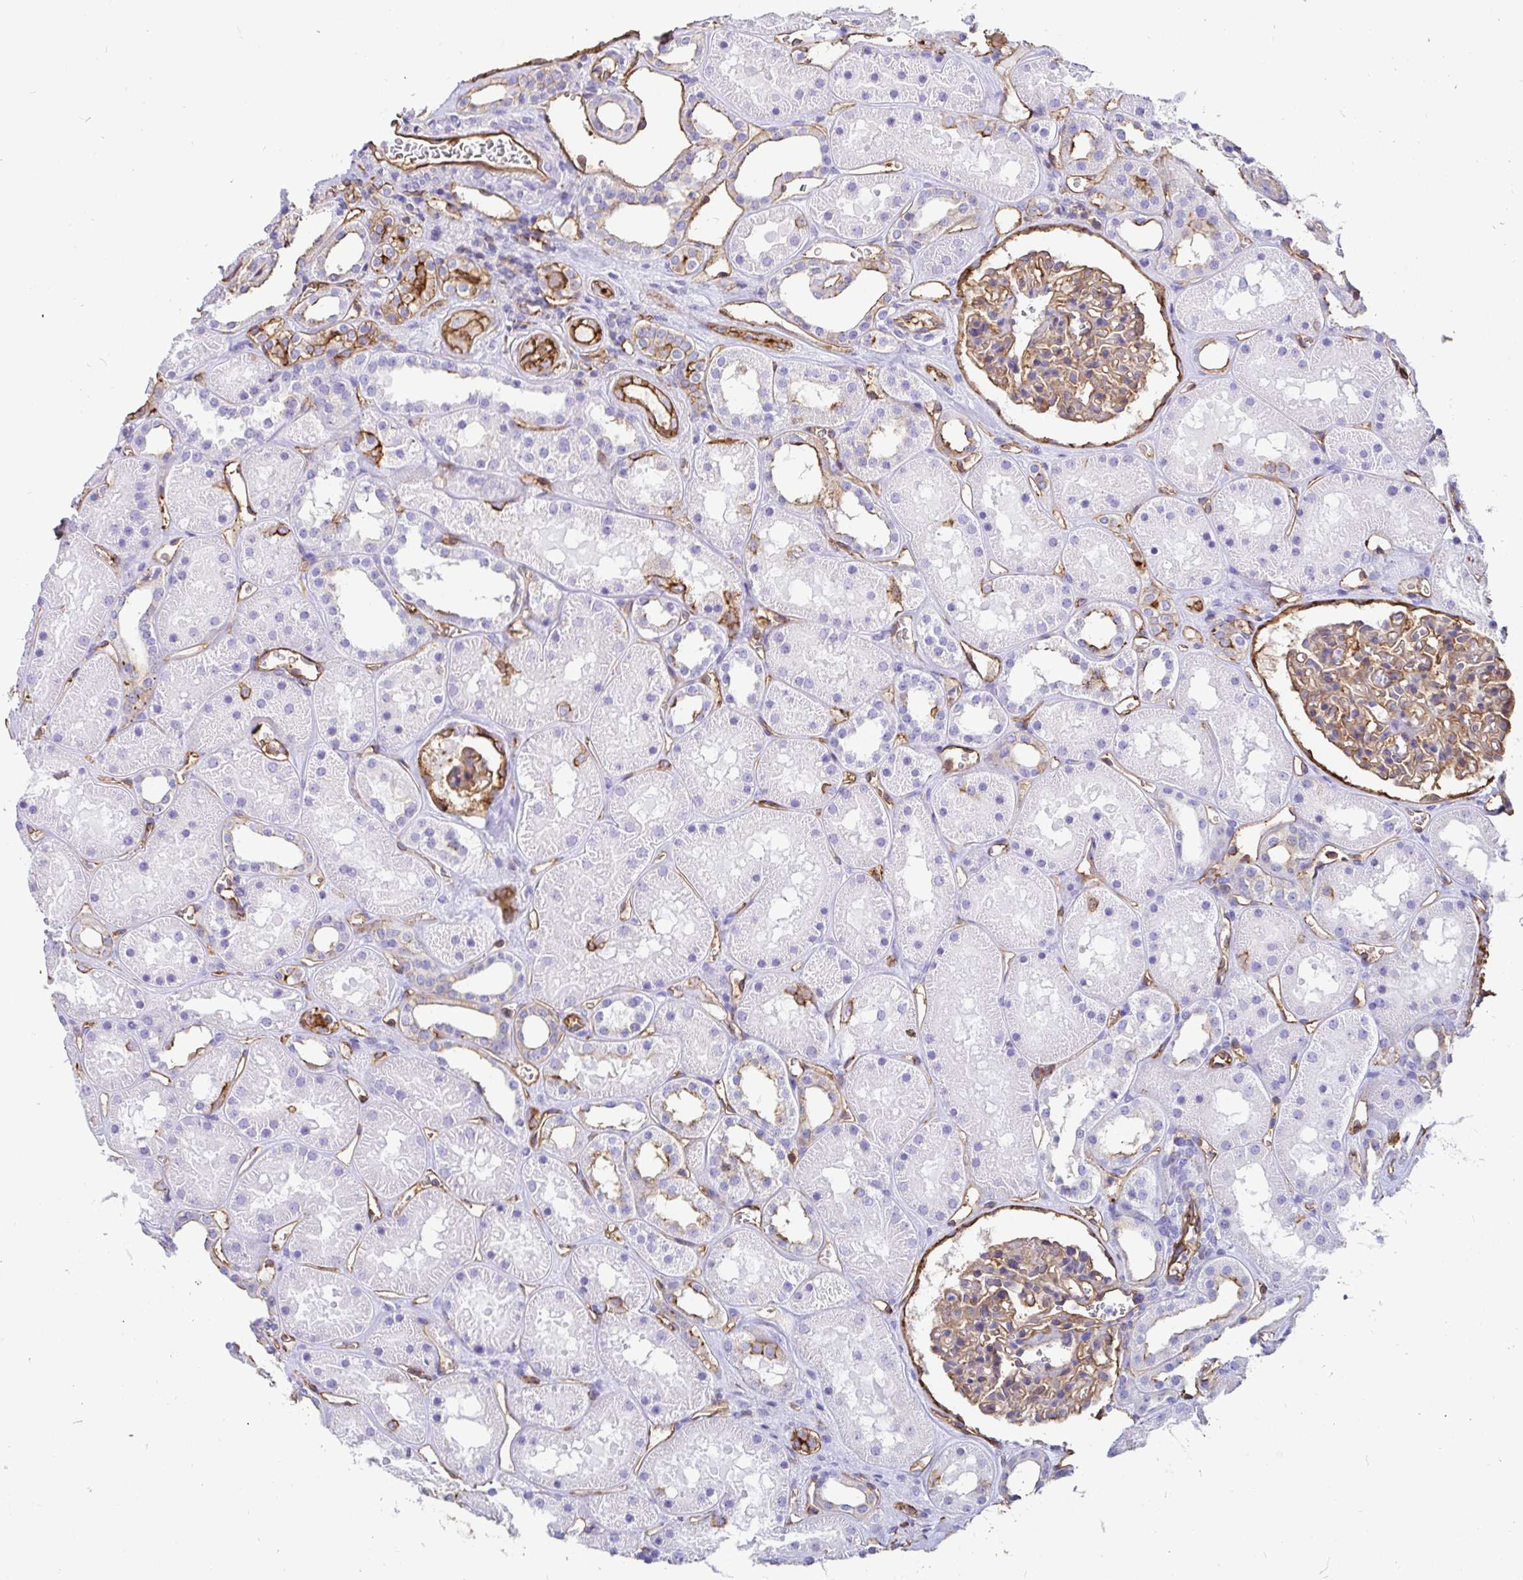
{"staining": {"intensity": "moderate", "quantity": ">75%", "location": "cytoplasmic/membranous"}, "tissue": "kidney", "cell_type": "Cells in glomeruli", "image_type": "normal", "snomed": [{"axis": "morphology", "description": "Normal tissue, NOS"}, {"axis": "topography", "description": "Kidney"}], "caption": "This photomicrograph displays immunohistochemistry staining of benign kidney, with medium moderate cytoplasmic/membranous expression in approximately >75% of cells in glomeruli.", "gene": "ANXA2", "patient": {"sex": "female", "age": 41}}